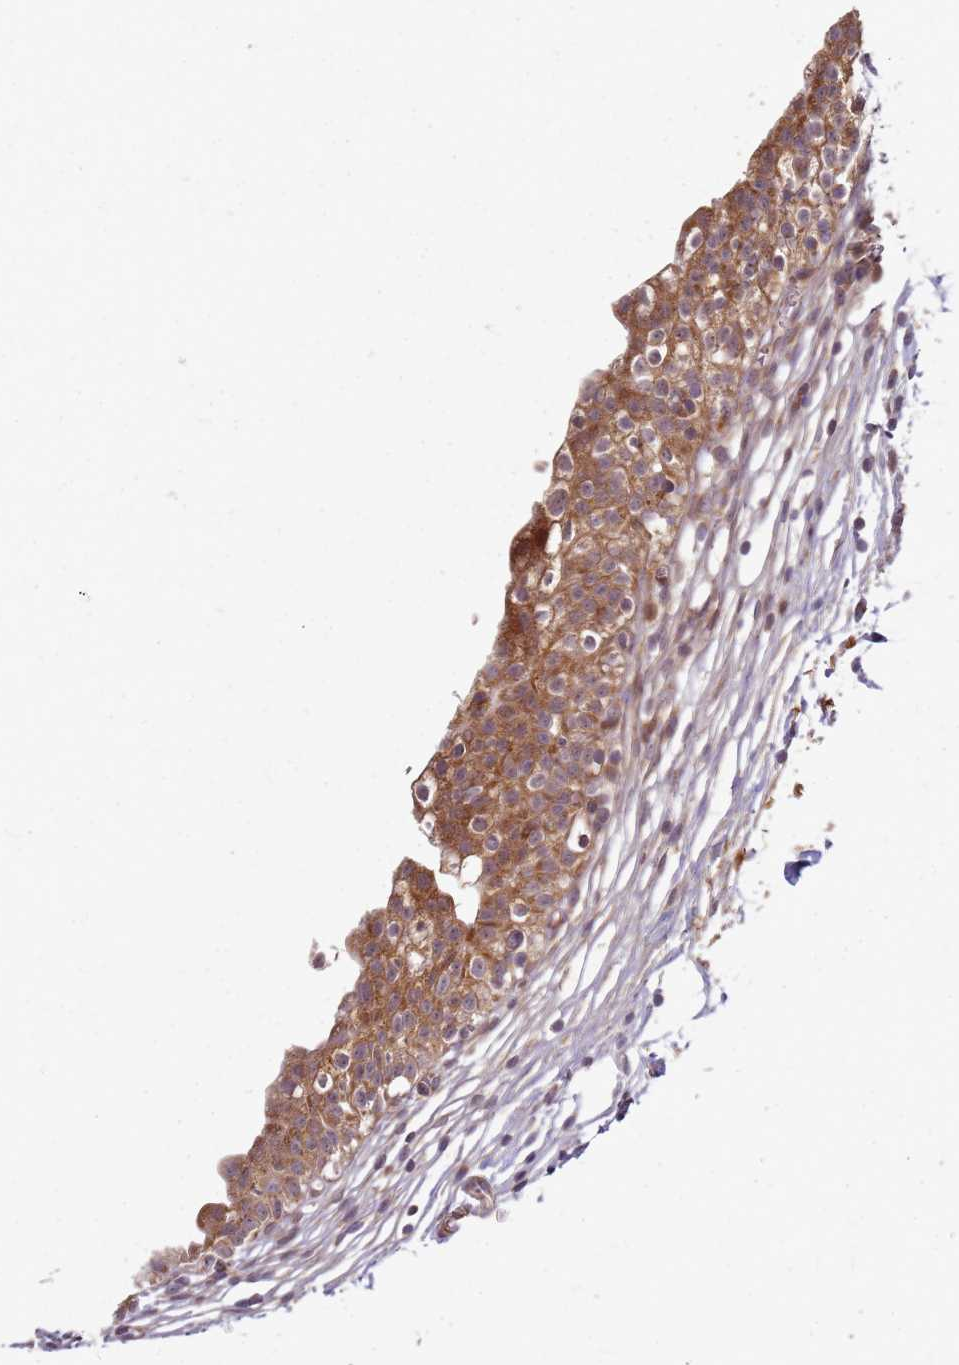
{"staining": {"intensity": "moderate", "quantity": ">75%", "location": "cytoplasmic/membranous"}, "tissue": "urinary bladder", "cell_type": "Urothelial cells", "image_type": "normal", "snomed": [{"axis": "morphology", "description": "Normal tissue, NOS"}, {"axis": "topography", "description": "Urinary bladder"}, {"axis": "topography", "description": "Peripheral nerve tissue"}], "caption": "IHC histopathology image of unremarkable human urinary bladder stained for a protein (brown), which reveals medium levels of moderate cytoplasmic/membranous staining in about >75% of urothelial cells.", "gene": "CCDC159", "patient": {"sex": "male", "age": 55}}